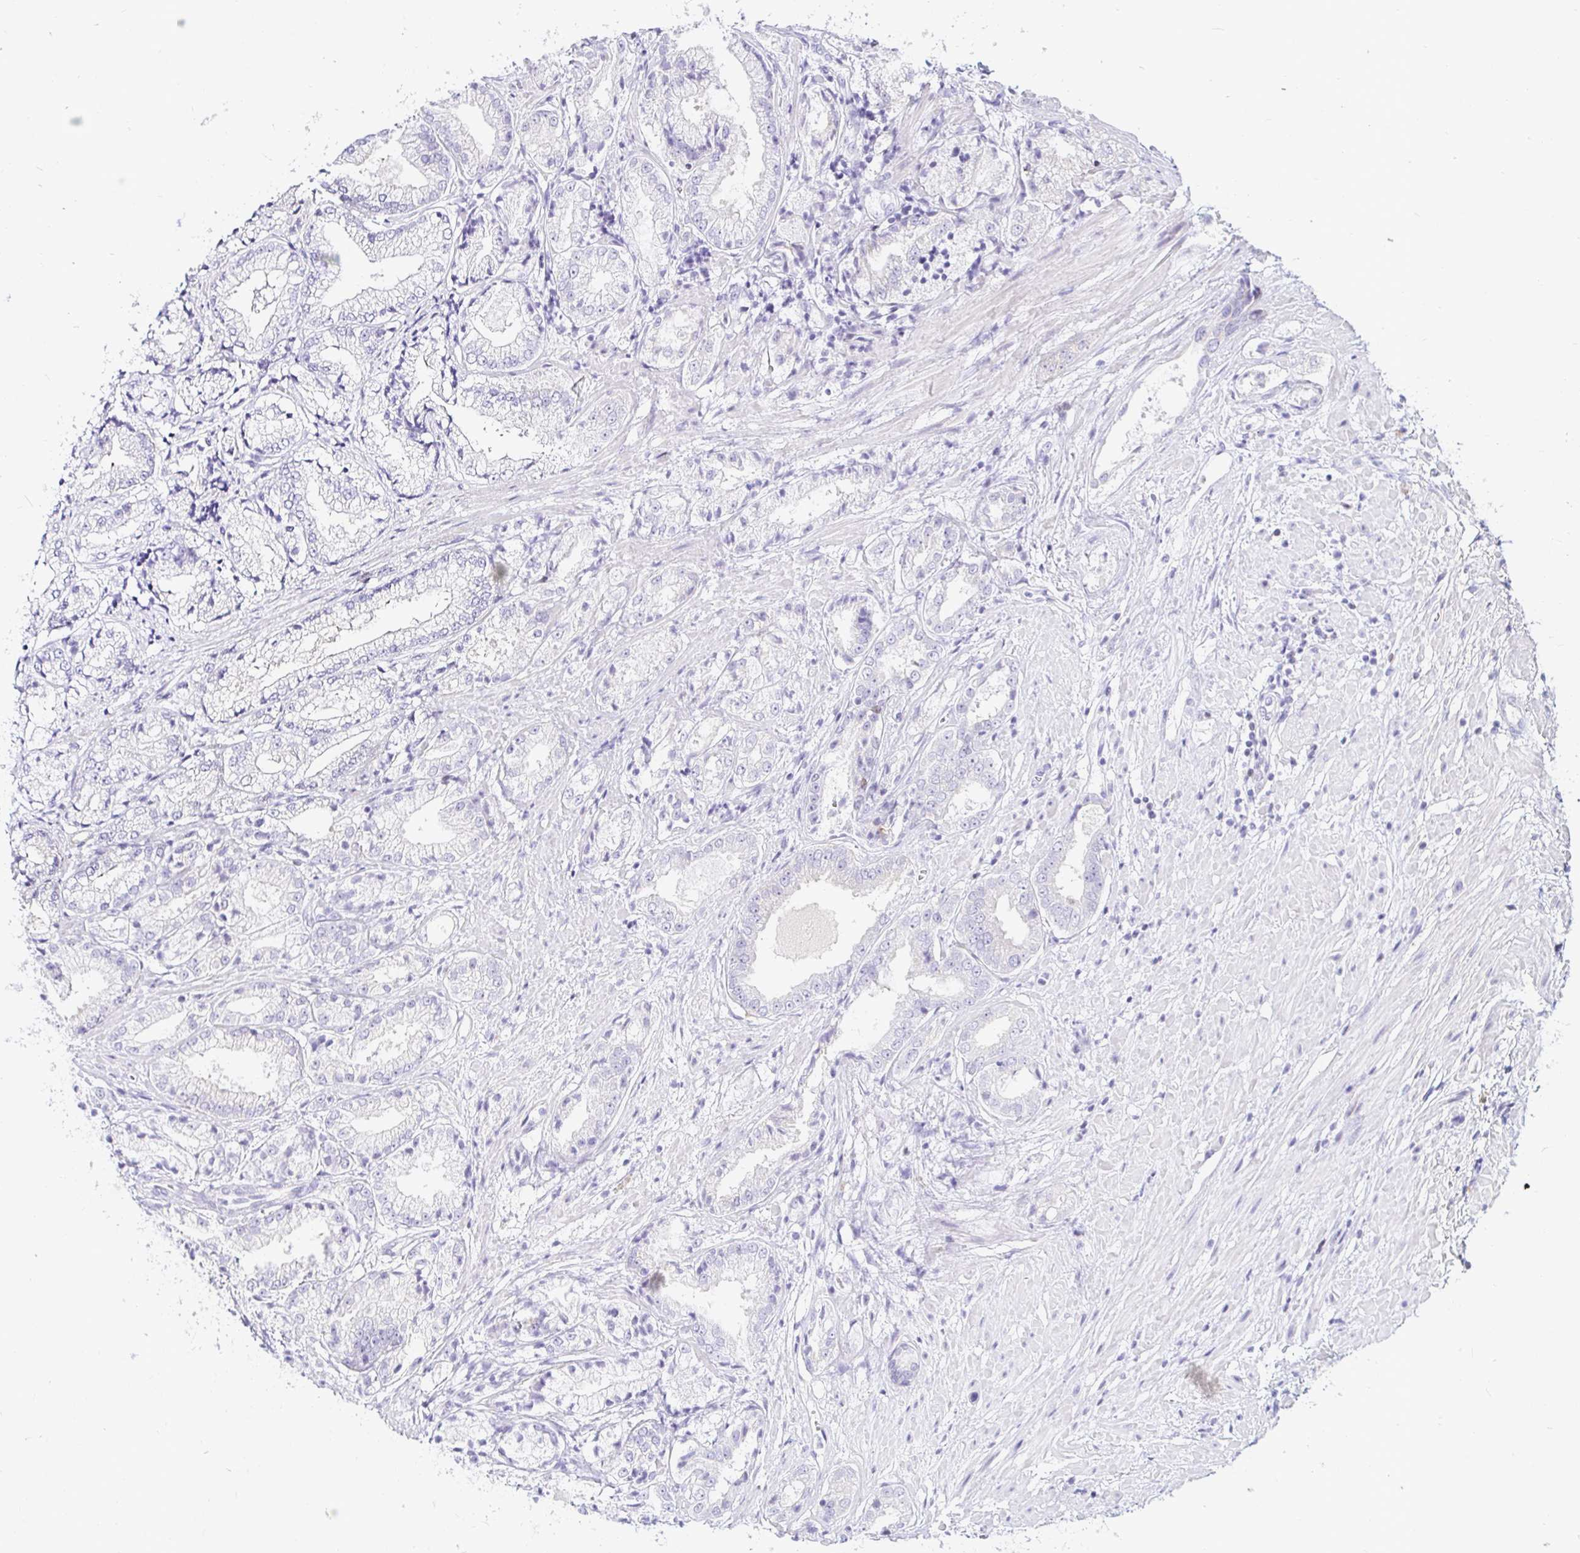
{"staining": {"intensity": "negative", "quantity": "none", "location": "none"}, "tissue": "prostate cancer", "cell_type": "Tumor cells", "image_type": "cancer", "snomed": [{"axis": "morphology", "description": "Adenocarcinoma, High grade"}, {"axis": "topography", "description": "Prostate"}], "caption": "Adenocarcinoma (high-grade) (prostate) was stained to show a protein in brown. There is no significant positivity in tumor cells.", "gene": "CAPSL", "patient": {"sex": "male", "age": 61}}